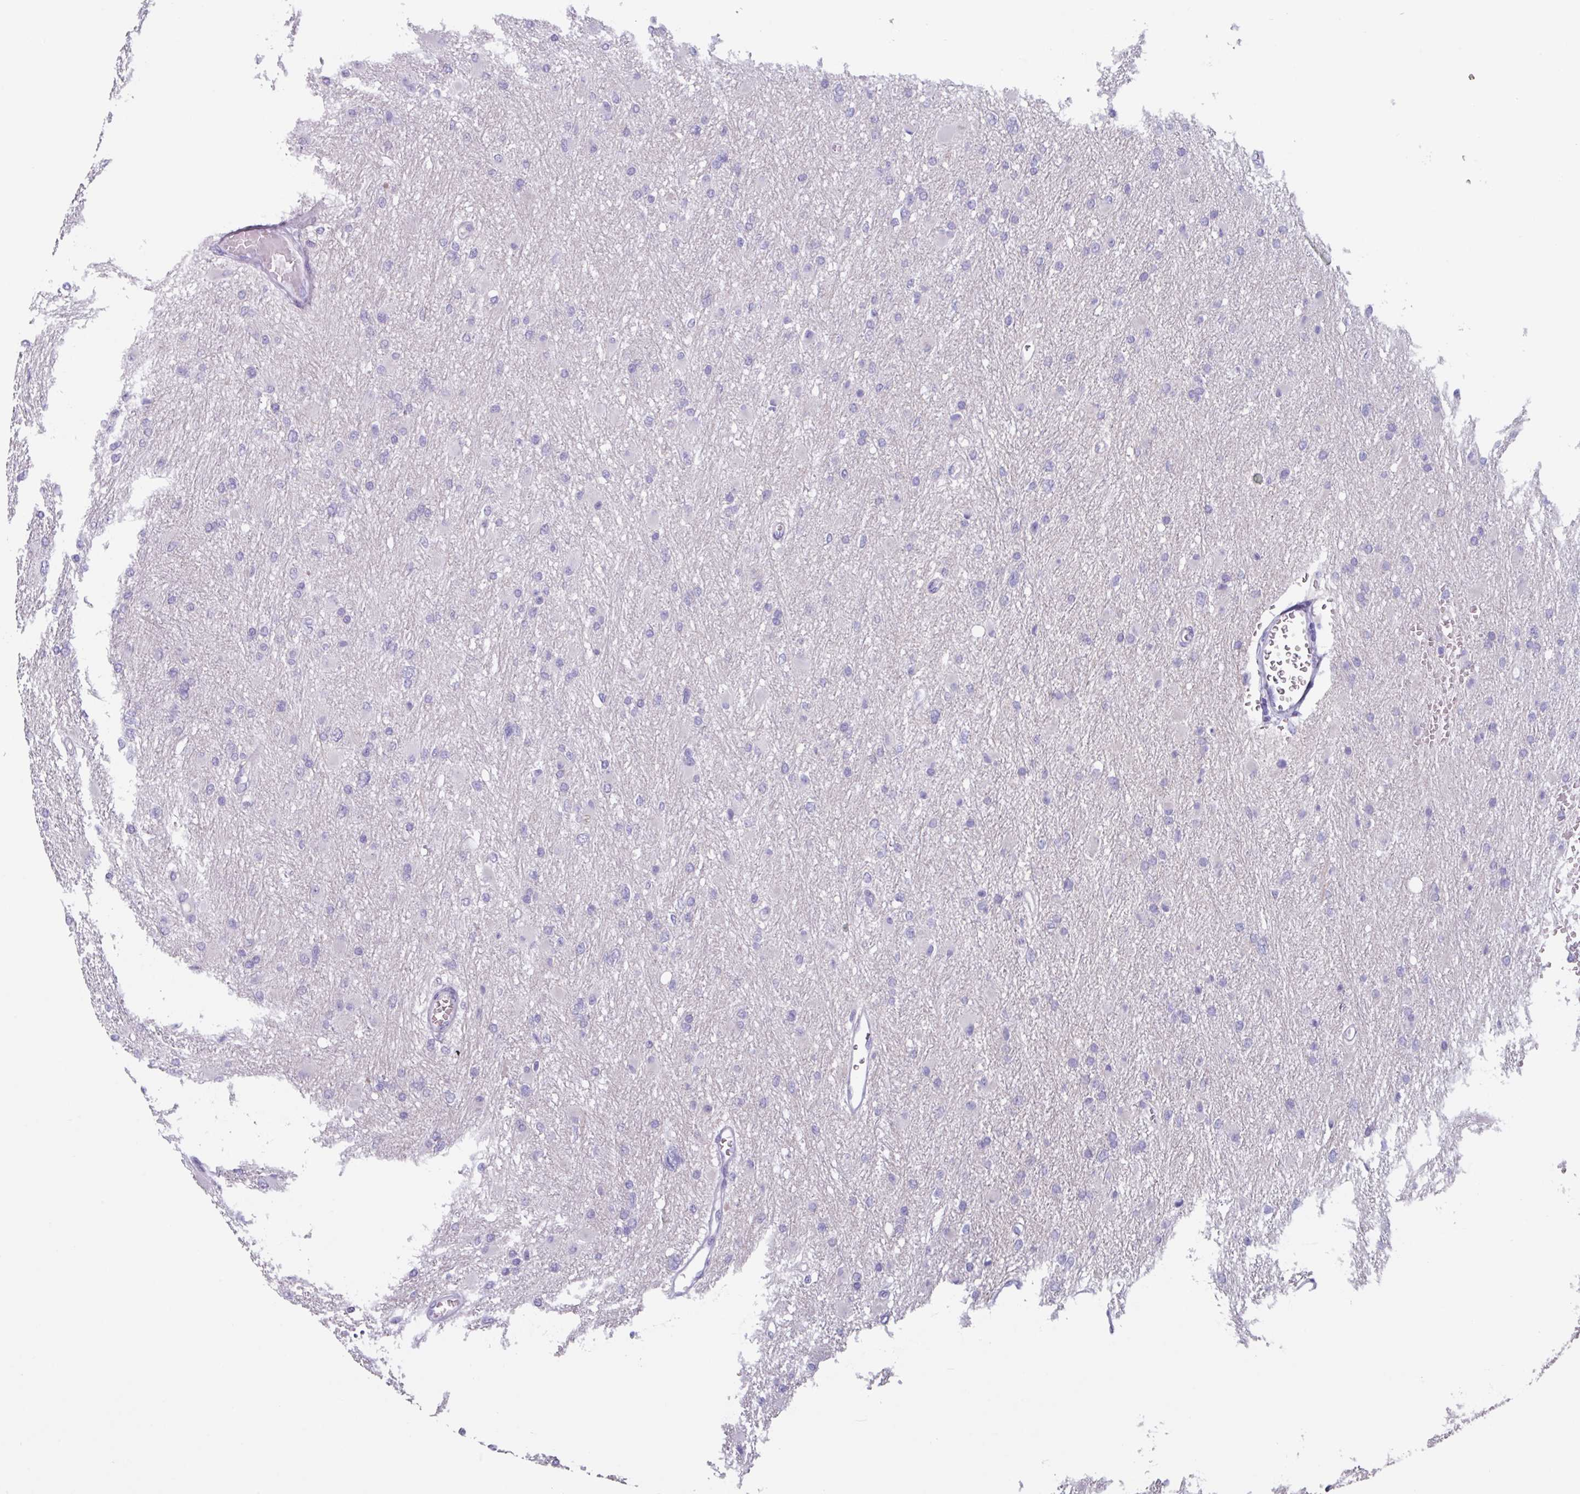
{"staining": {"intensity": "negative", "quantity": "none", "location": "none"}, "tissue": "glioma", "cell_type": "Tumor cells", "image_type": "cancer", "snomed": [{"axis": "morphology", "description": "Glioma, malignant, High grade"}, {"axis": "topography", "description": "Cerebral cortex"}], "caption": "Glioma was stained to show a protein in brown. There is no significant positivity in tumor cells.", "gene": "OR2T10", "patient": {"sex": "female", "age": 36}}